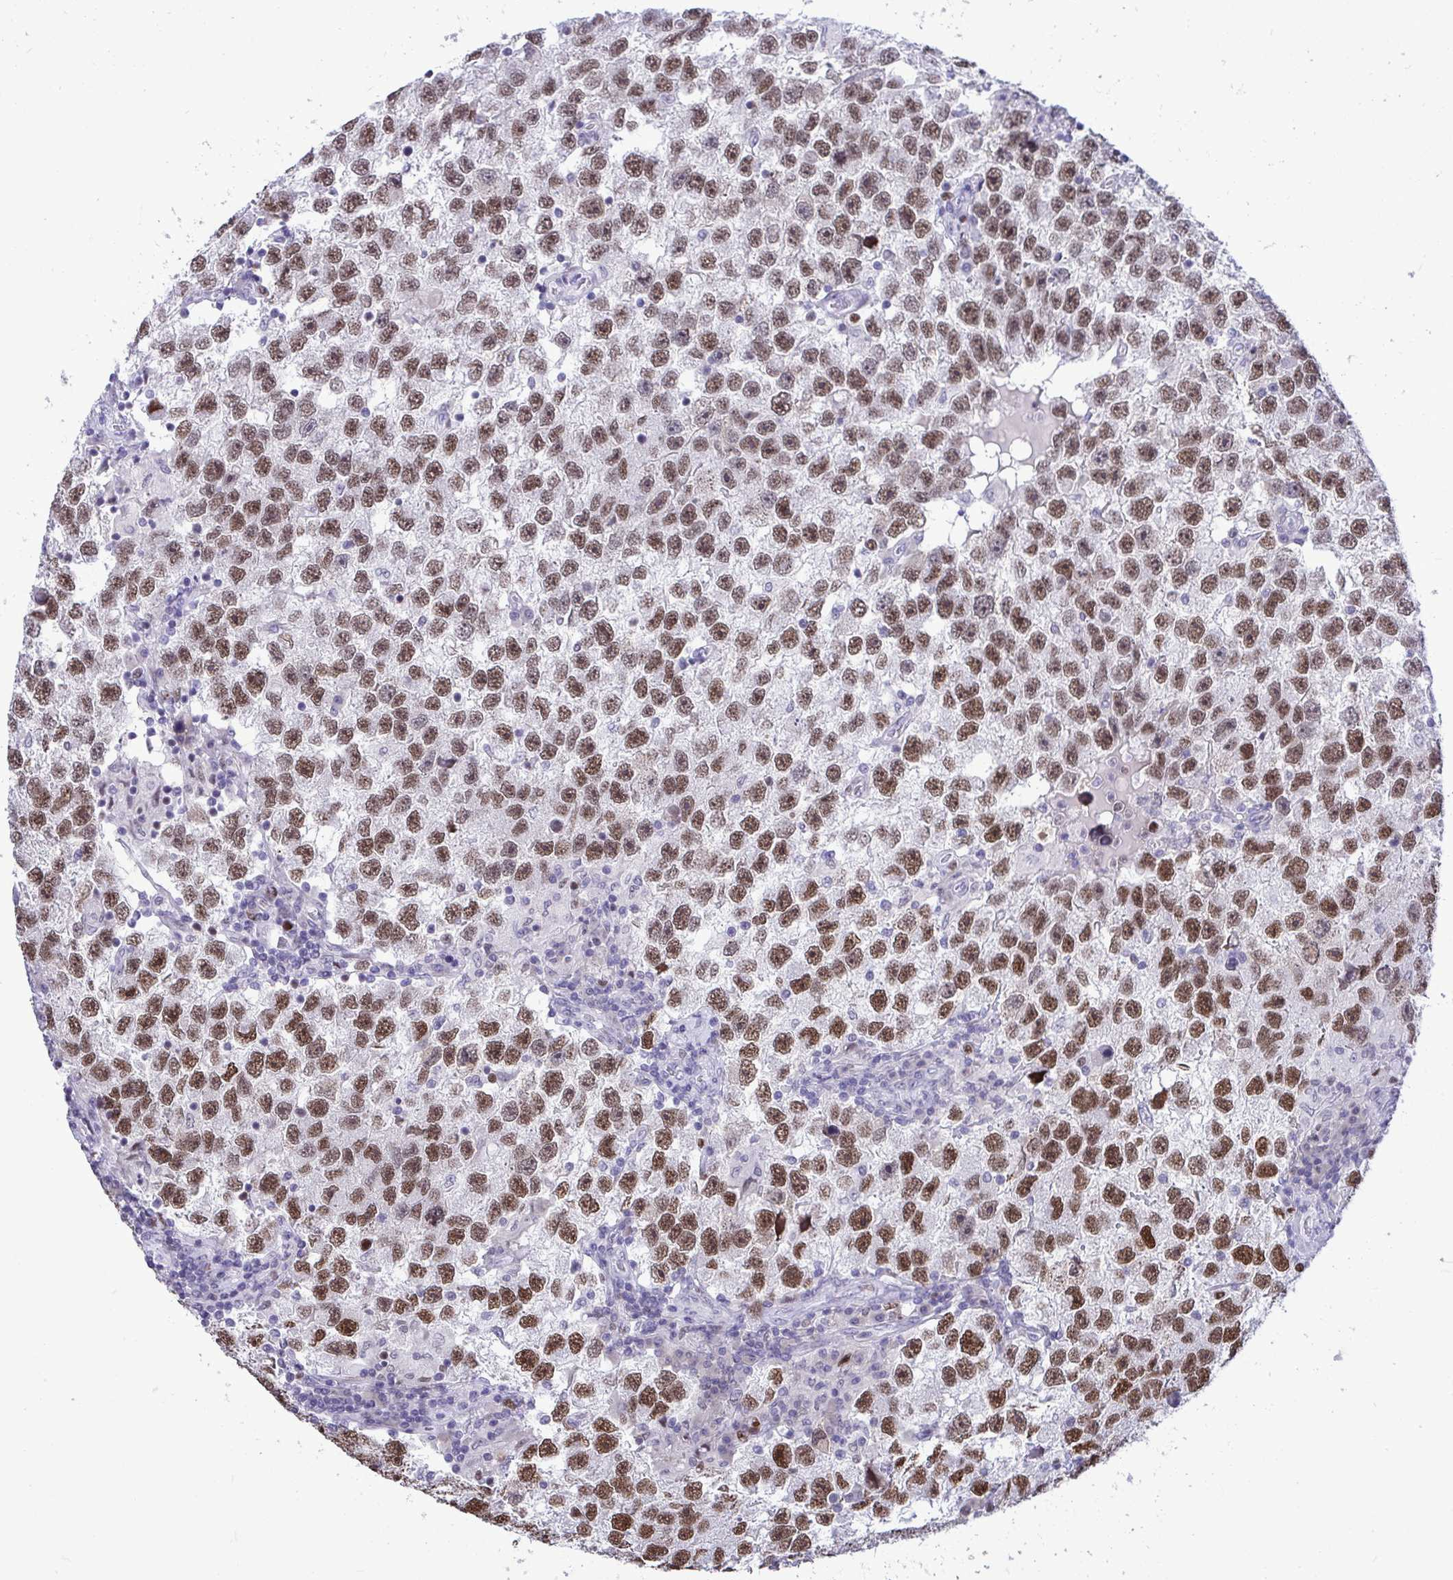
{"staining": {"intensity": "moderate", "quantity": ">75%", "location": "nuclear"}, "tissue": "testis cancer", "cell_type": "Tumor cells", "image_type": "cancer", "snomed": [{"axis": "morphology", "description": "Seminoma, NOS"}, {"axis": "topography", "description": "Testis"}], "caption": "Immunohistochemical staining of testis cancer exhibits medium levels of moderate nuclear protein positivity in approximately >75% of tumor cells.", "gene": "C1QL2", "patient": {"sex": "male", "age": 26}}